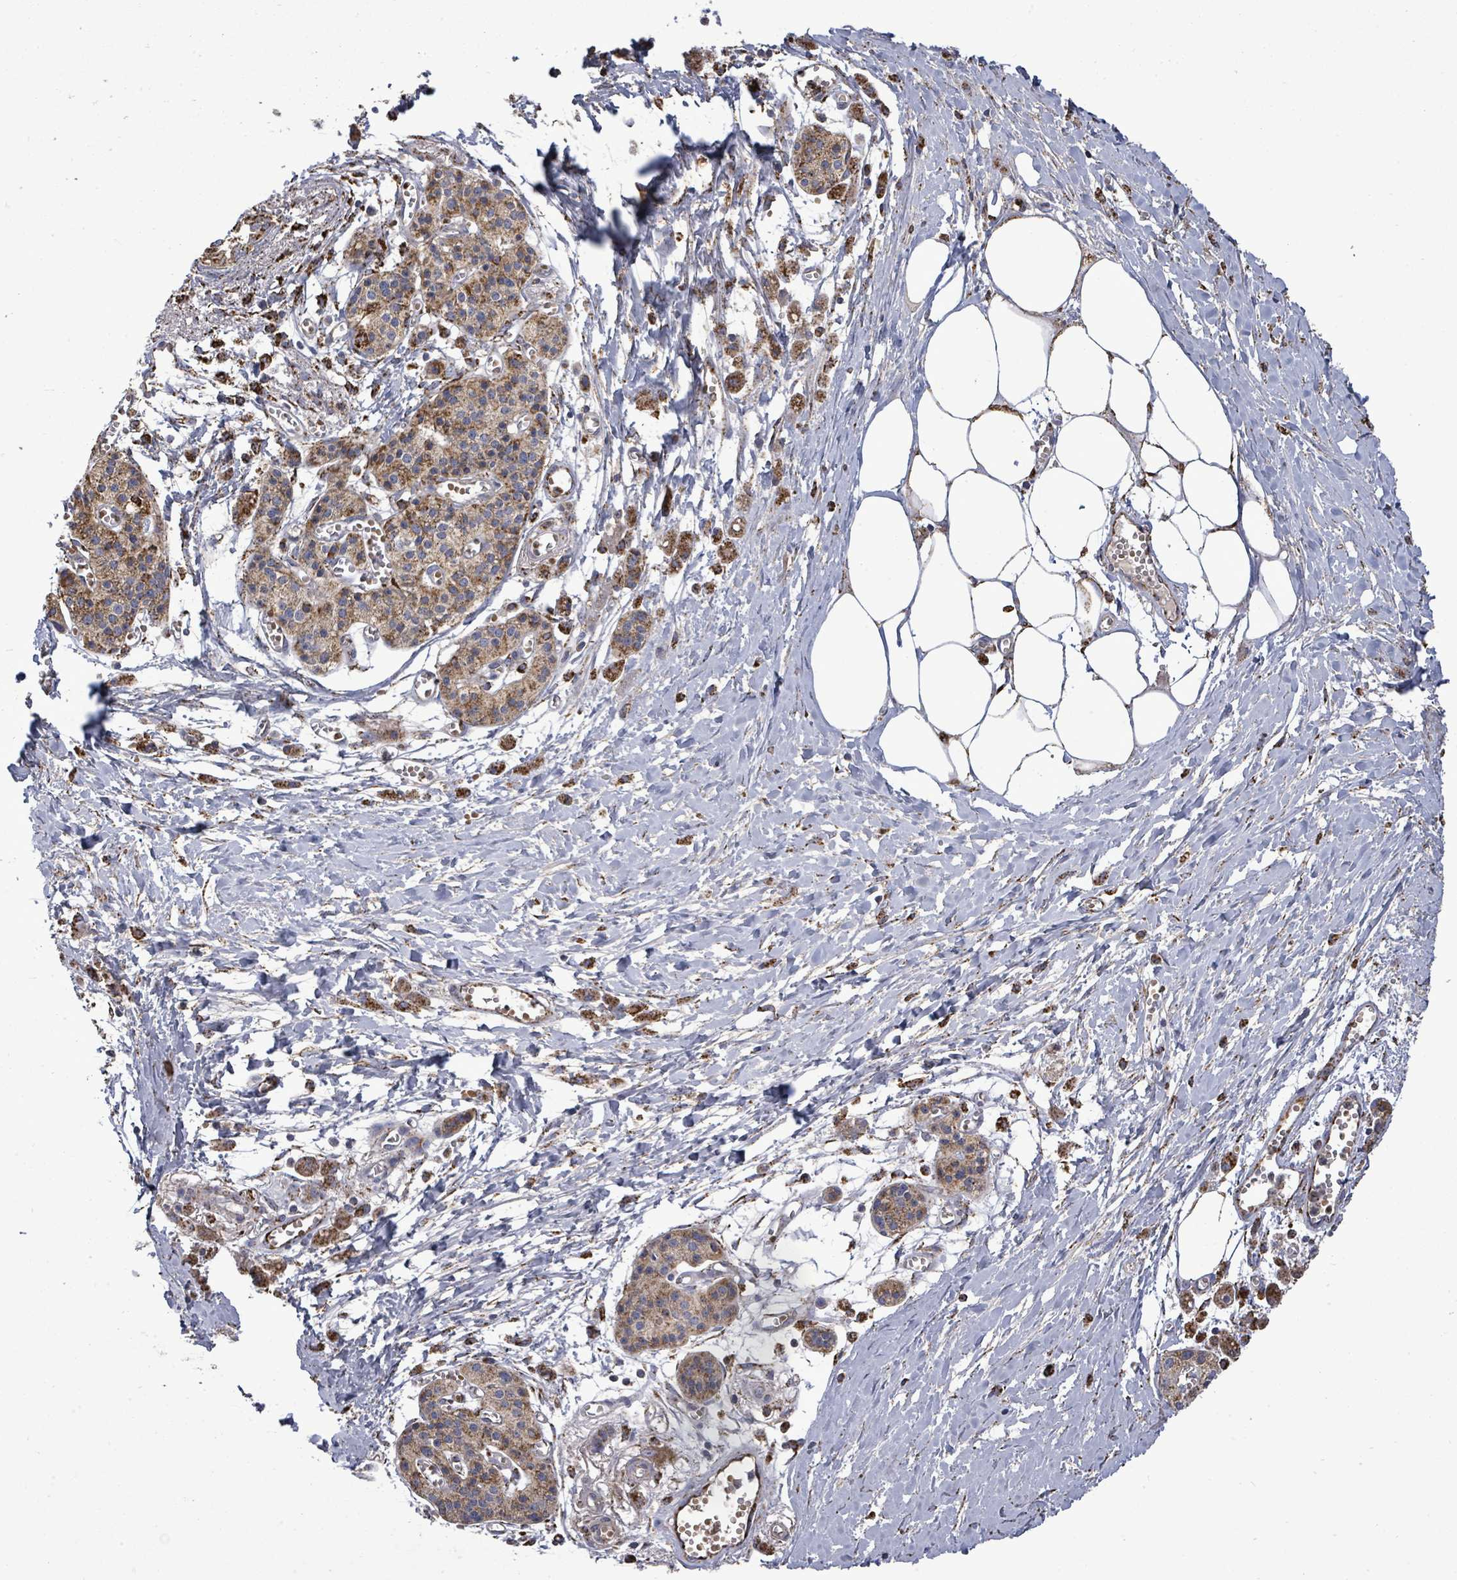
{"staining": {"intensity": "moderate", "quantity": ">75%", "location": "cytoplasmic/membranous"}, "tissue": "pancreatic cancer", "cell_type": "Tumor cells", "image_type": "cancer", "snomed": [{"axis": "morphology", "description": "Adenocarcinoma, NOS"}, {"axis": "topography", "description": "Pancreas"}], "caption": "High-power microscopy captured an immunohistochemistry (IHC) histopathology image of pancreatic cancer (adenocarcinoma), revealing moderate cytoplasmic/membranous positivity in about >75% of tumor cells.", "gene": "MTMR12", "patient": {"sex": "male", "age": 71}}